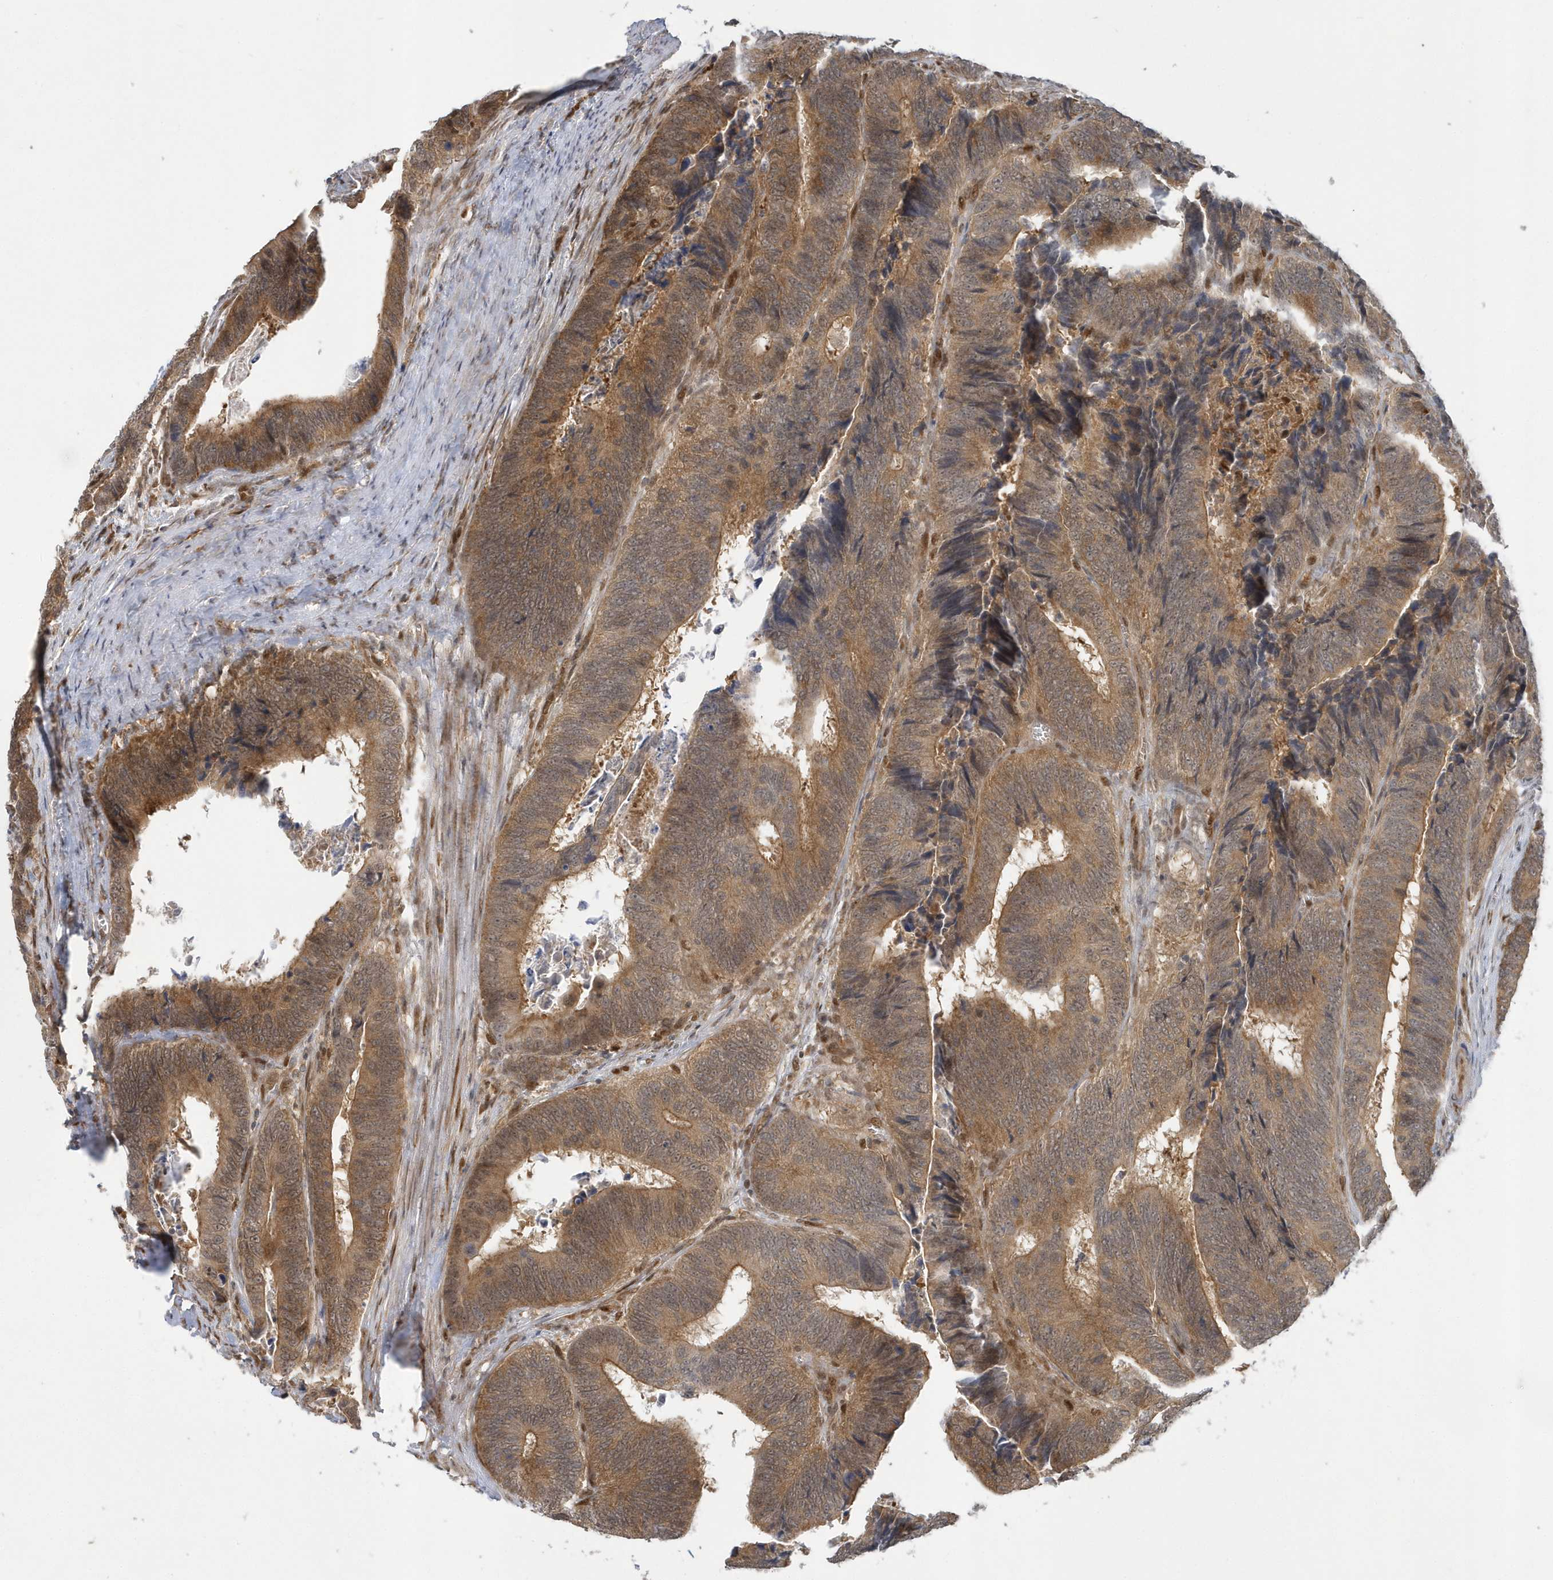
{"staining": {"intensity": "moderate", "quantity": ">75%", "location": "cytoplasmic/membranous"}, "tissue": "colorectal cancer", "cell_type": "Tumor cells", "image_type": "cancer", "snomed": [{"axis": "morphology", "description": "Adenocarcinoma, NOS"}, {"axis": "topography", "description": "Colon"}], "caption": "Brown immunohistochemical staining in human colorectal cancer (adenocarcinoma) demonstrates moderate cytoplasmic/membranous expression in approximately >75% of tumor cells.", "gene": "ATG4A", "patient": {"sex": "male", "age": 72}}